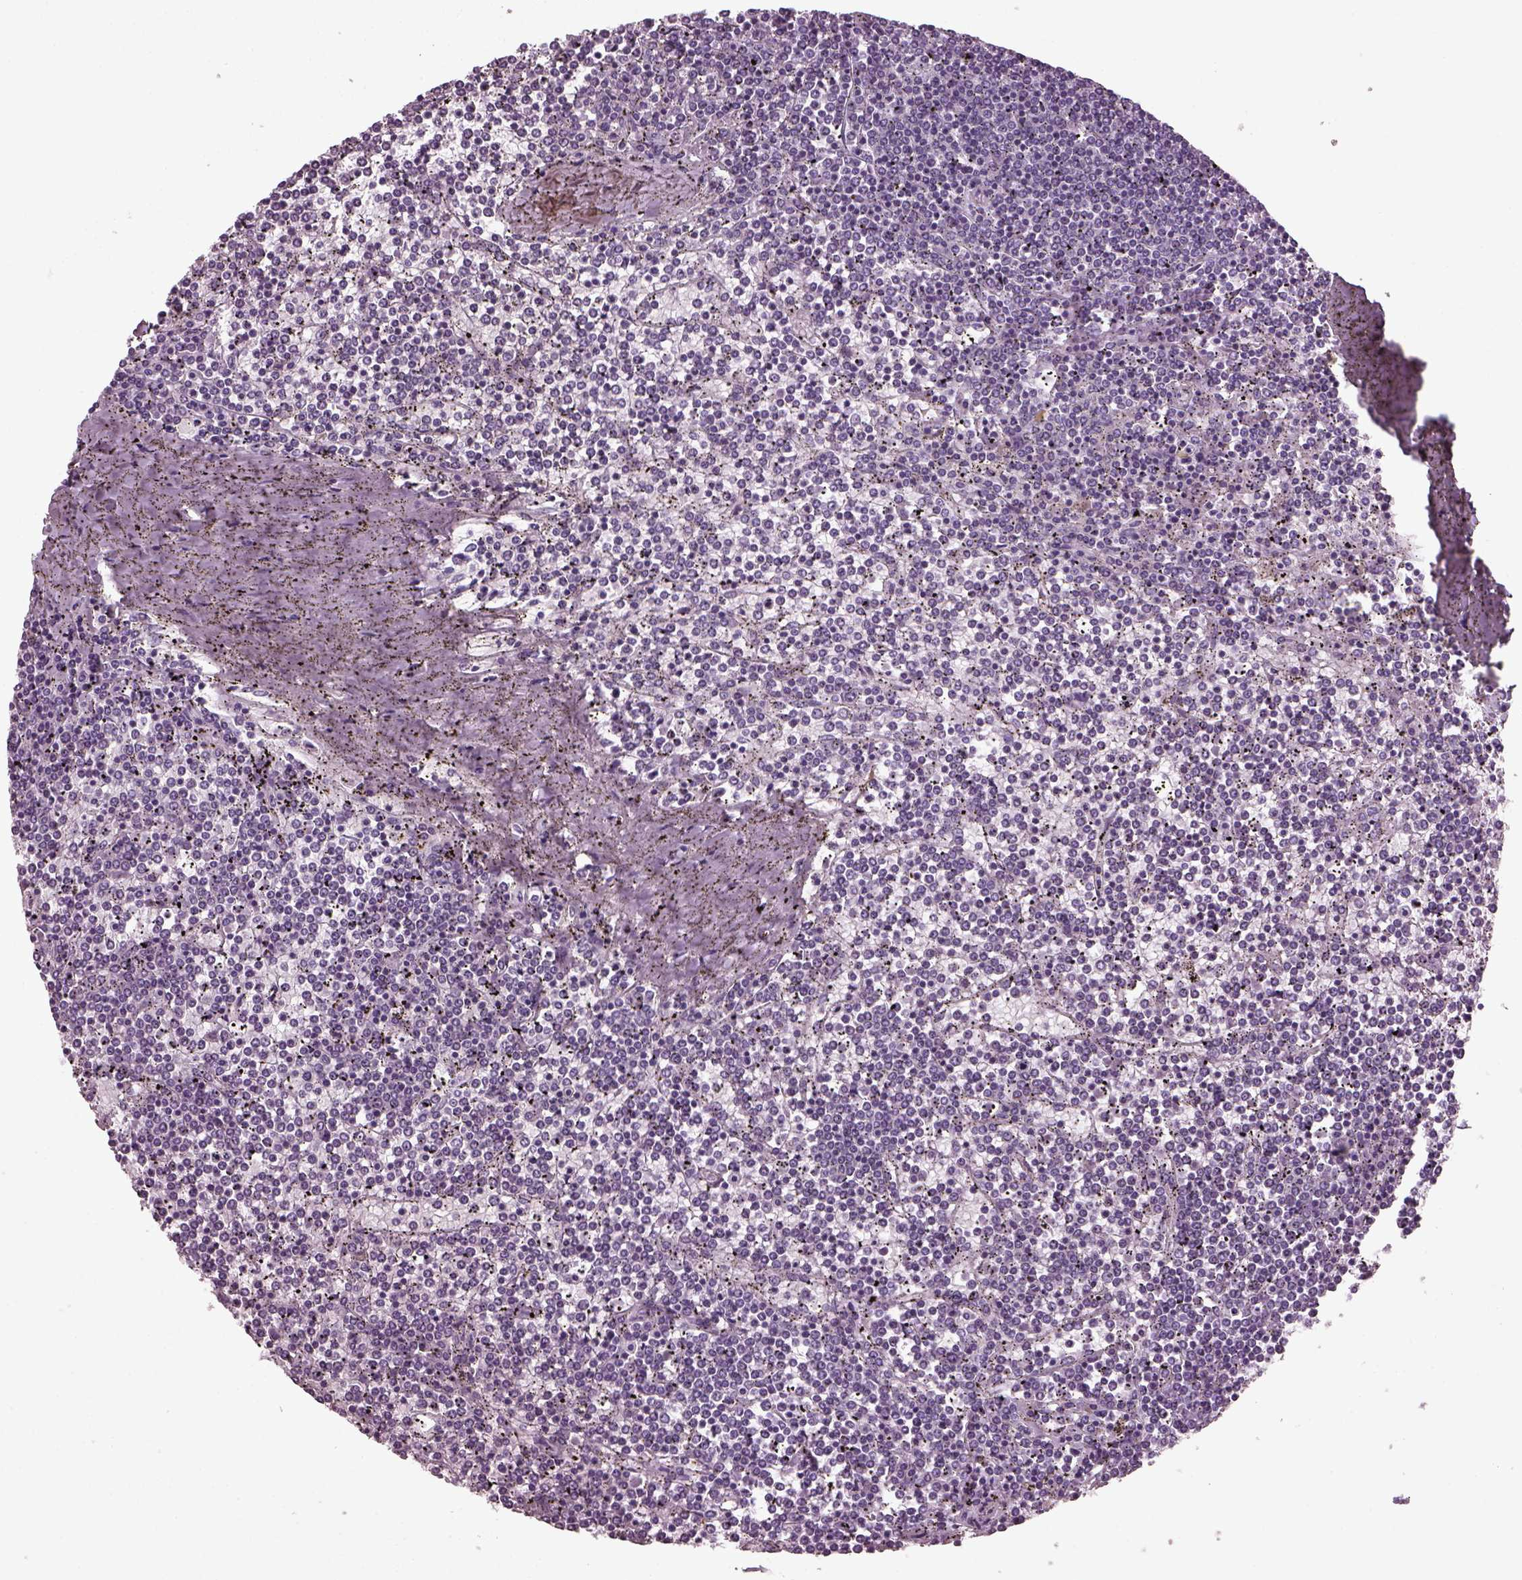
{"staining": {"intensity": "negative", "quantity": "none", "location": "none"}, "tissue": "lymphoma", "cell_type": "Tumor cells", "image_type": "cancer", "snomed": [{"axis": "morphology", "description": "Malignant lymphoma, non-Hodgkin's type, Low grade"}, {"axis": "topography", "description": "Spleen"}], "caption": "A photomicrograph of low-grade malignant lymphoma, non-Hodgkin's type stained for a protein exhibits no brown staining in tumor cells.", "gene": "PDC", "patient": {"sex": "female", "age": 19}}